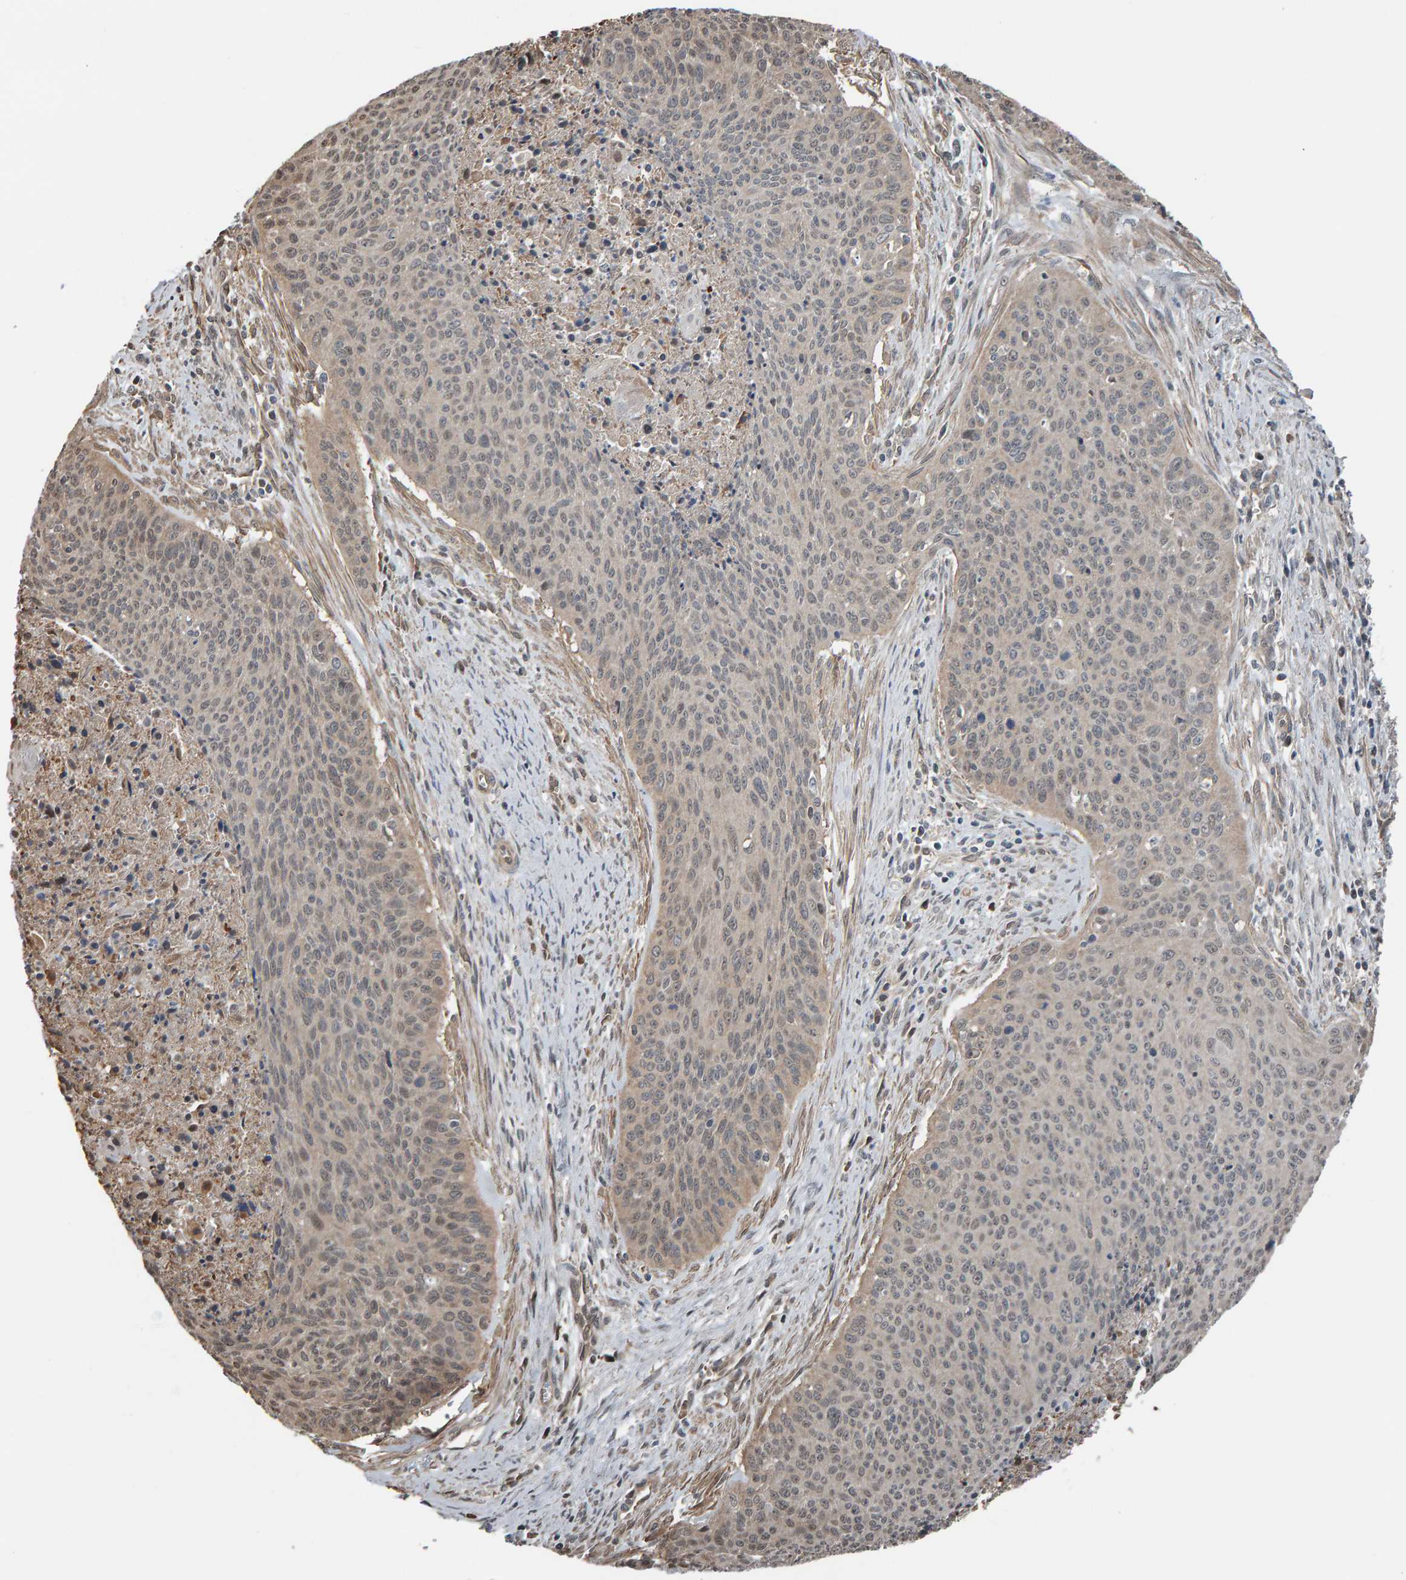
{"staining": {"intensity": "weak", "quantity": "25%-75%", "location": "cytoplasmic/membranous"}, "tissue": "cervical cancer", "cell_type": "Tumor cells", "image_type": "cancer", "snomed": [{"axis": "morphology", "description": "Squamous cell carcinoma, NOS"}, {"axis": "topography", "description": "Cervix"}], "caption": "Brown immunohistochemical staining in cervical cancer shows weak cytoplasmic/membranous positivity in approximately 25%-75% of tumor cells. The protein of interest is stained brown, and the nuclei are stained in blue (DAB (3,3'-diaminobenzidine) IHC with brightfield microscopy, high magnification).", "gene": "COASY", "patient": {"sex": "female", "age": 55}}